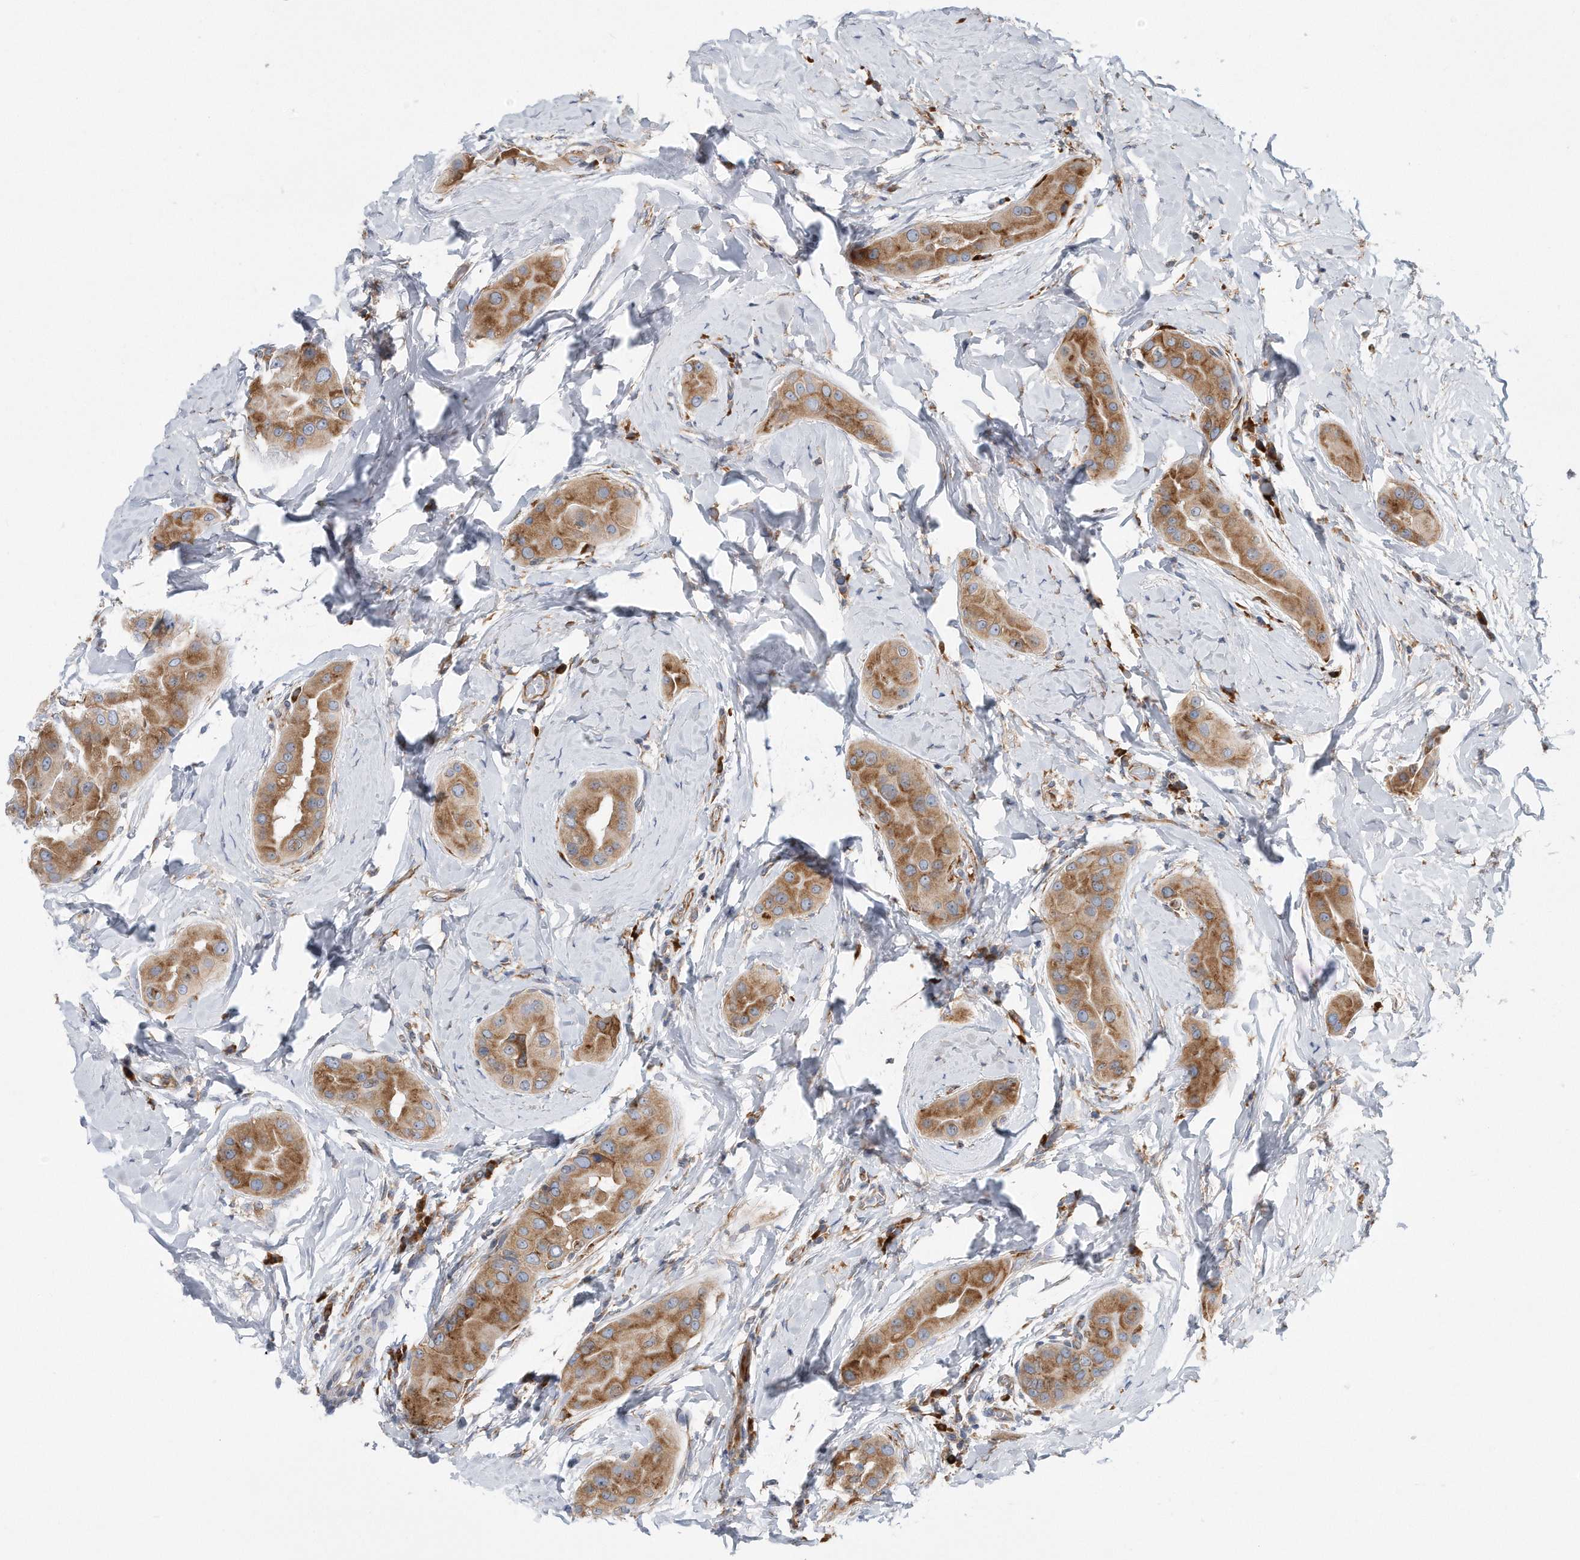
{"staining": {"intensity": "moderate", "quantity": ">75%", "location": "cytoplasmic/membranous"}, "tissue": "thyroid cancer", "cell_type": "Tumor cells", "image_type": "cancer", "snomed": [{"axis": "morphology", "description": "Papillary adenocarcinoma, NOS"}, {"axis": "topography", "description": "Thyroid gland"}], "caption": "Immunohistochemistry image of thyroid cancer stained for a protein (brown), which reveals medium levels of moderate cytoplasmic/membranous expression in approximately >75% of tumor cells.", "gene": "RPL26L1", "patient": {"sex": "male", "age": 33}}